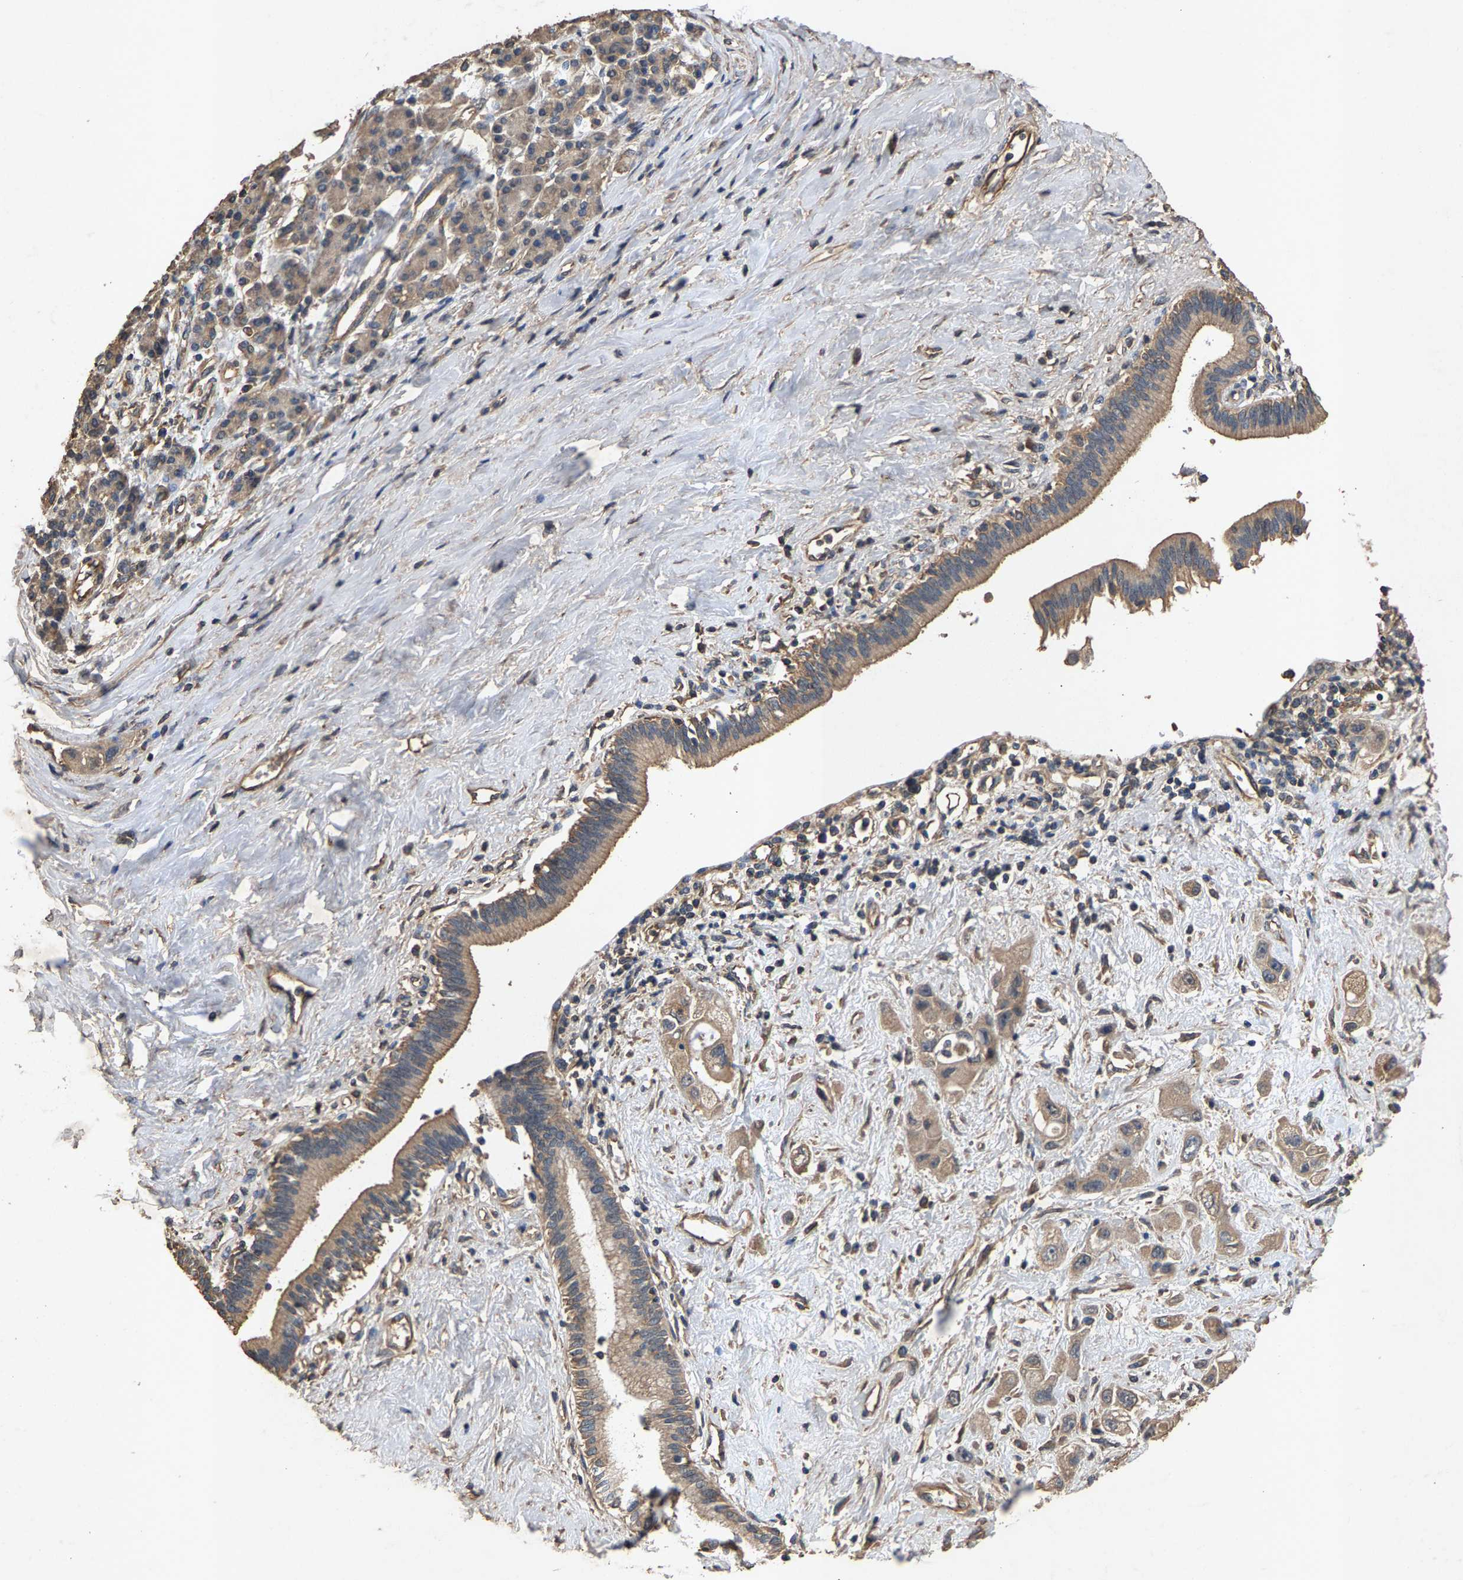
{"staining": {"intensity": "weak", "quantity": ">75%", "location": "cytoplasmic/membranous"}, "tissue": "pancreatic cancer", "cell_type": "Tumor cells", "image_type": "cancer", "snomed": [{"axis": "morphology", "description": "Adenocarcinoma, NOS"}, {"axis": "topography", "description": "Pancreas"}], "caption": "A high-resolution image shows IHC staining of pancreatic cancer (adenocarcinoma), which exhibits weak cytoplasmic/membranous positivity in about >75% of tumor cells.", "gene": "HTRA3", "patient": {"sex": "female", "age": 66}}